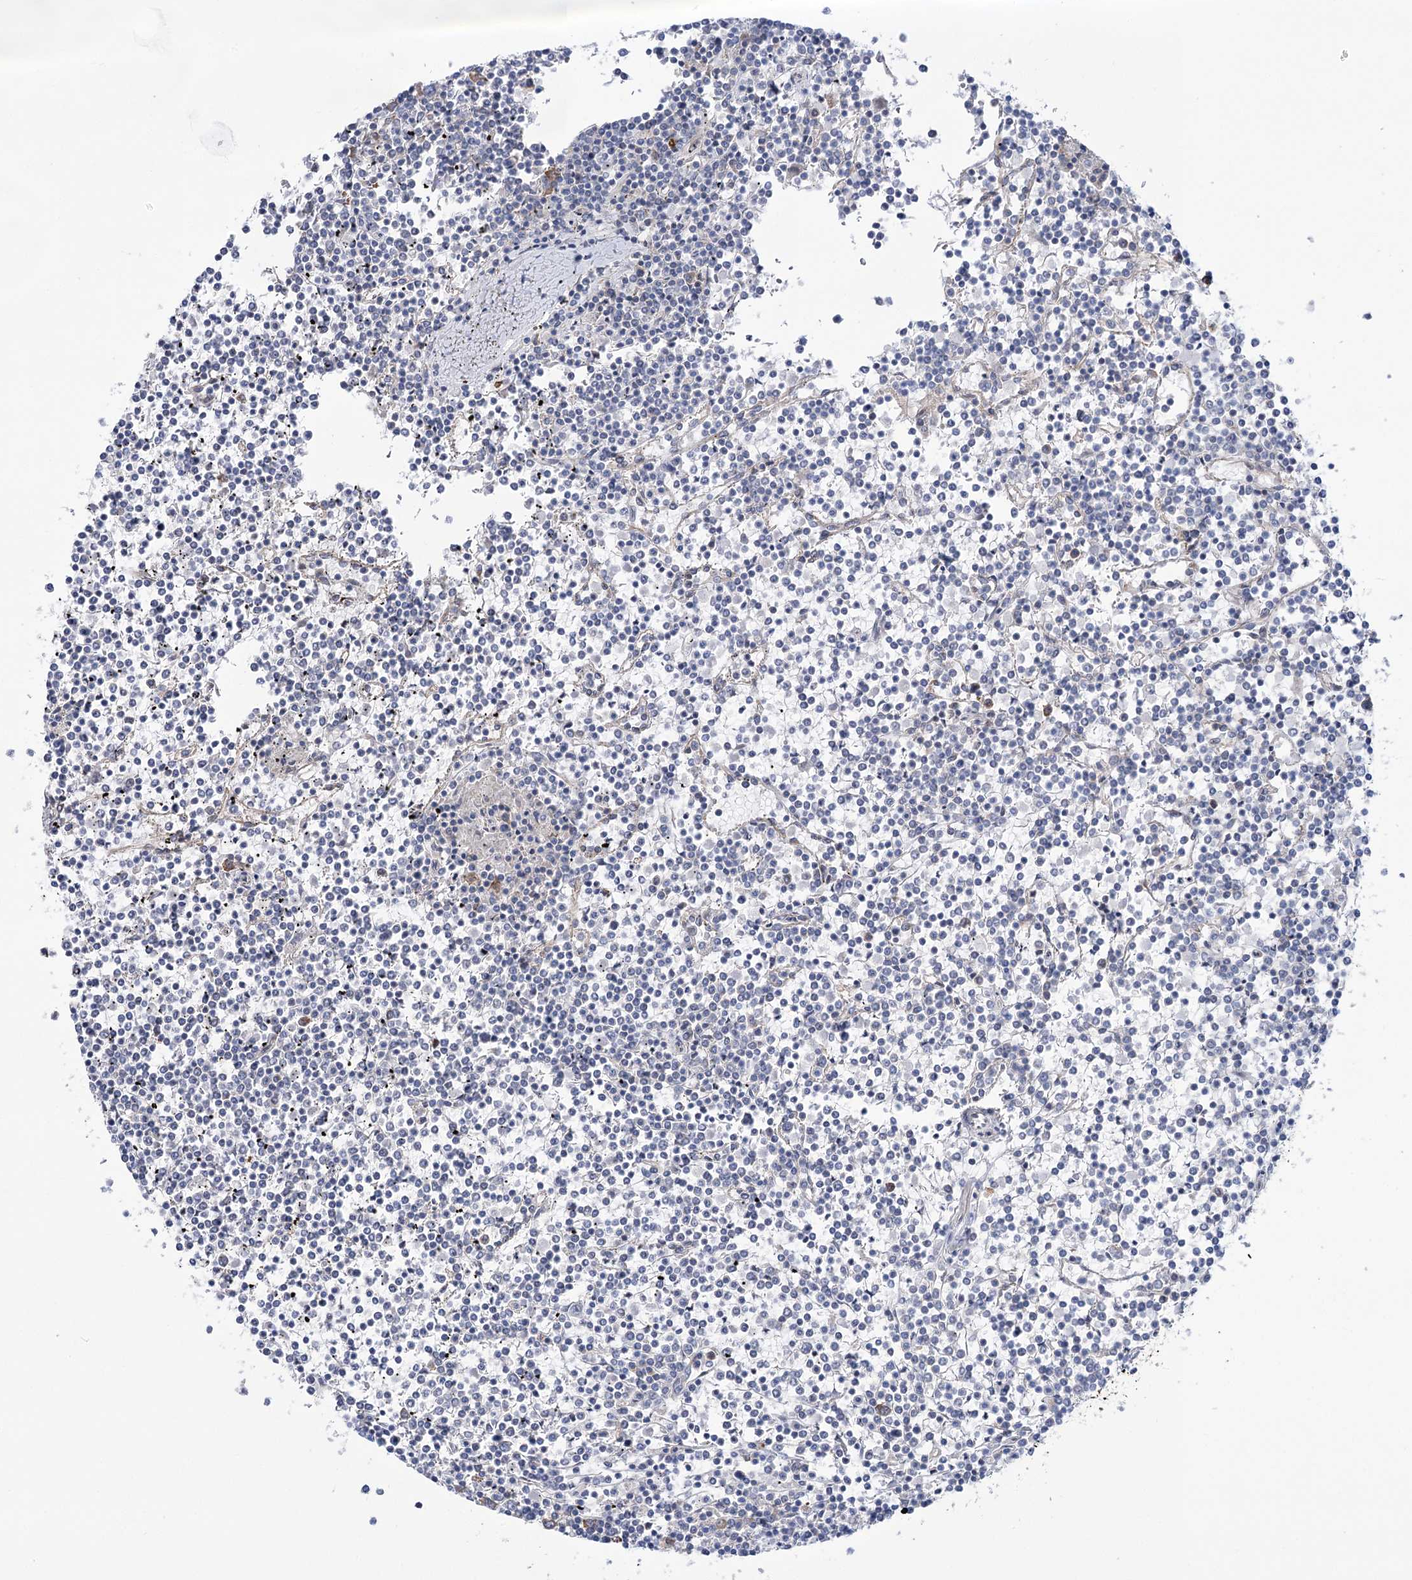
{"staining": {"intensity": "negative", "quantity": "none", "location": "none"}, "tissue": "lymphoma", "cell_type": "Tumor cells", "image_type": "cancer", "snomed": [{"axis": "morphology", "description": "Malignant lymphoma, non-Hodgkin's type, Low grade"}, {"axis": "topography", "description": "Spleen"}], "caption": "Tumor cells show no significant expression in lymphoma.", "gene": "VWA2", "patient": {"sex": "female", "age": 19}}